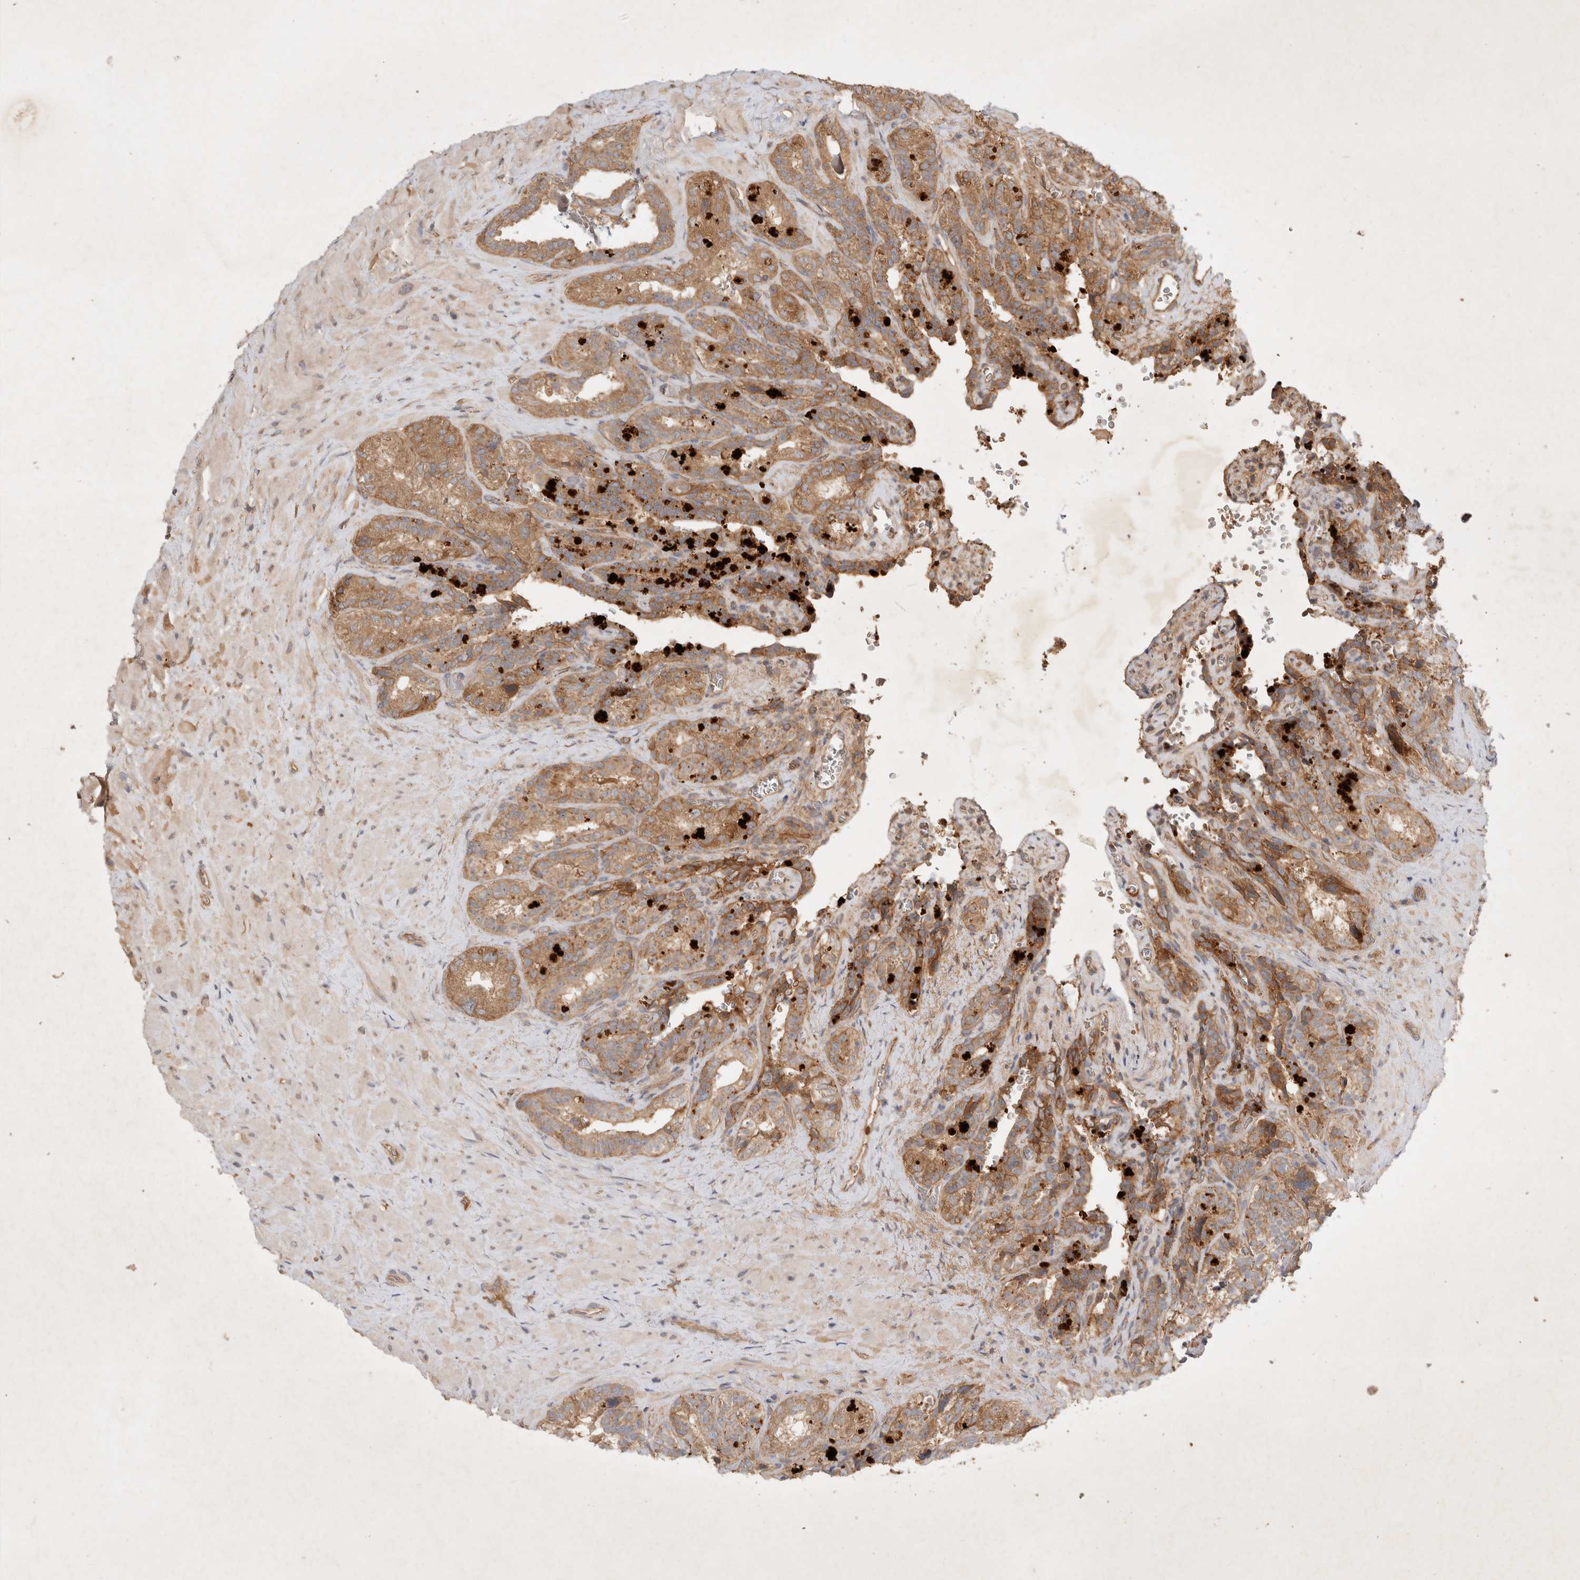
{"staining": {"intensity": "moderate", "quantity": ">75%", "location": "cytoplasmic/membranous"}, "tissue": "seminal vesicle", "cell_type": "Glandular cells", "image_type": "normal", "snomed": [{"axis": "morphology", "description": "Normal tissue, NOS"}, {"axis": "topography", "description": "Prostate"}, {"axis": "topography", "description": "Seminal veicle"}], "caption": "A medium amount of moderate cytoplasmic/membranous staining is seen in approximately >75% of glandular cells in normal seminal vesicle.", "gene": "YES1", "patient": {"sex": "male", "age": 67}}